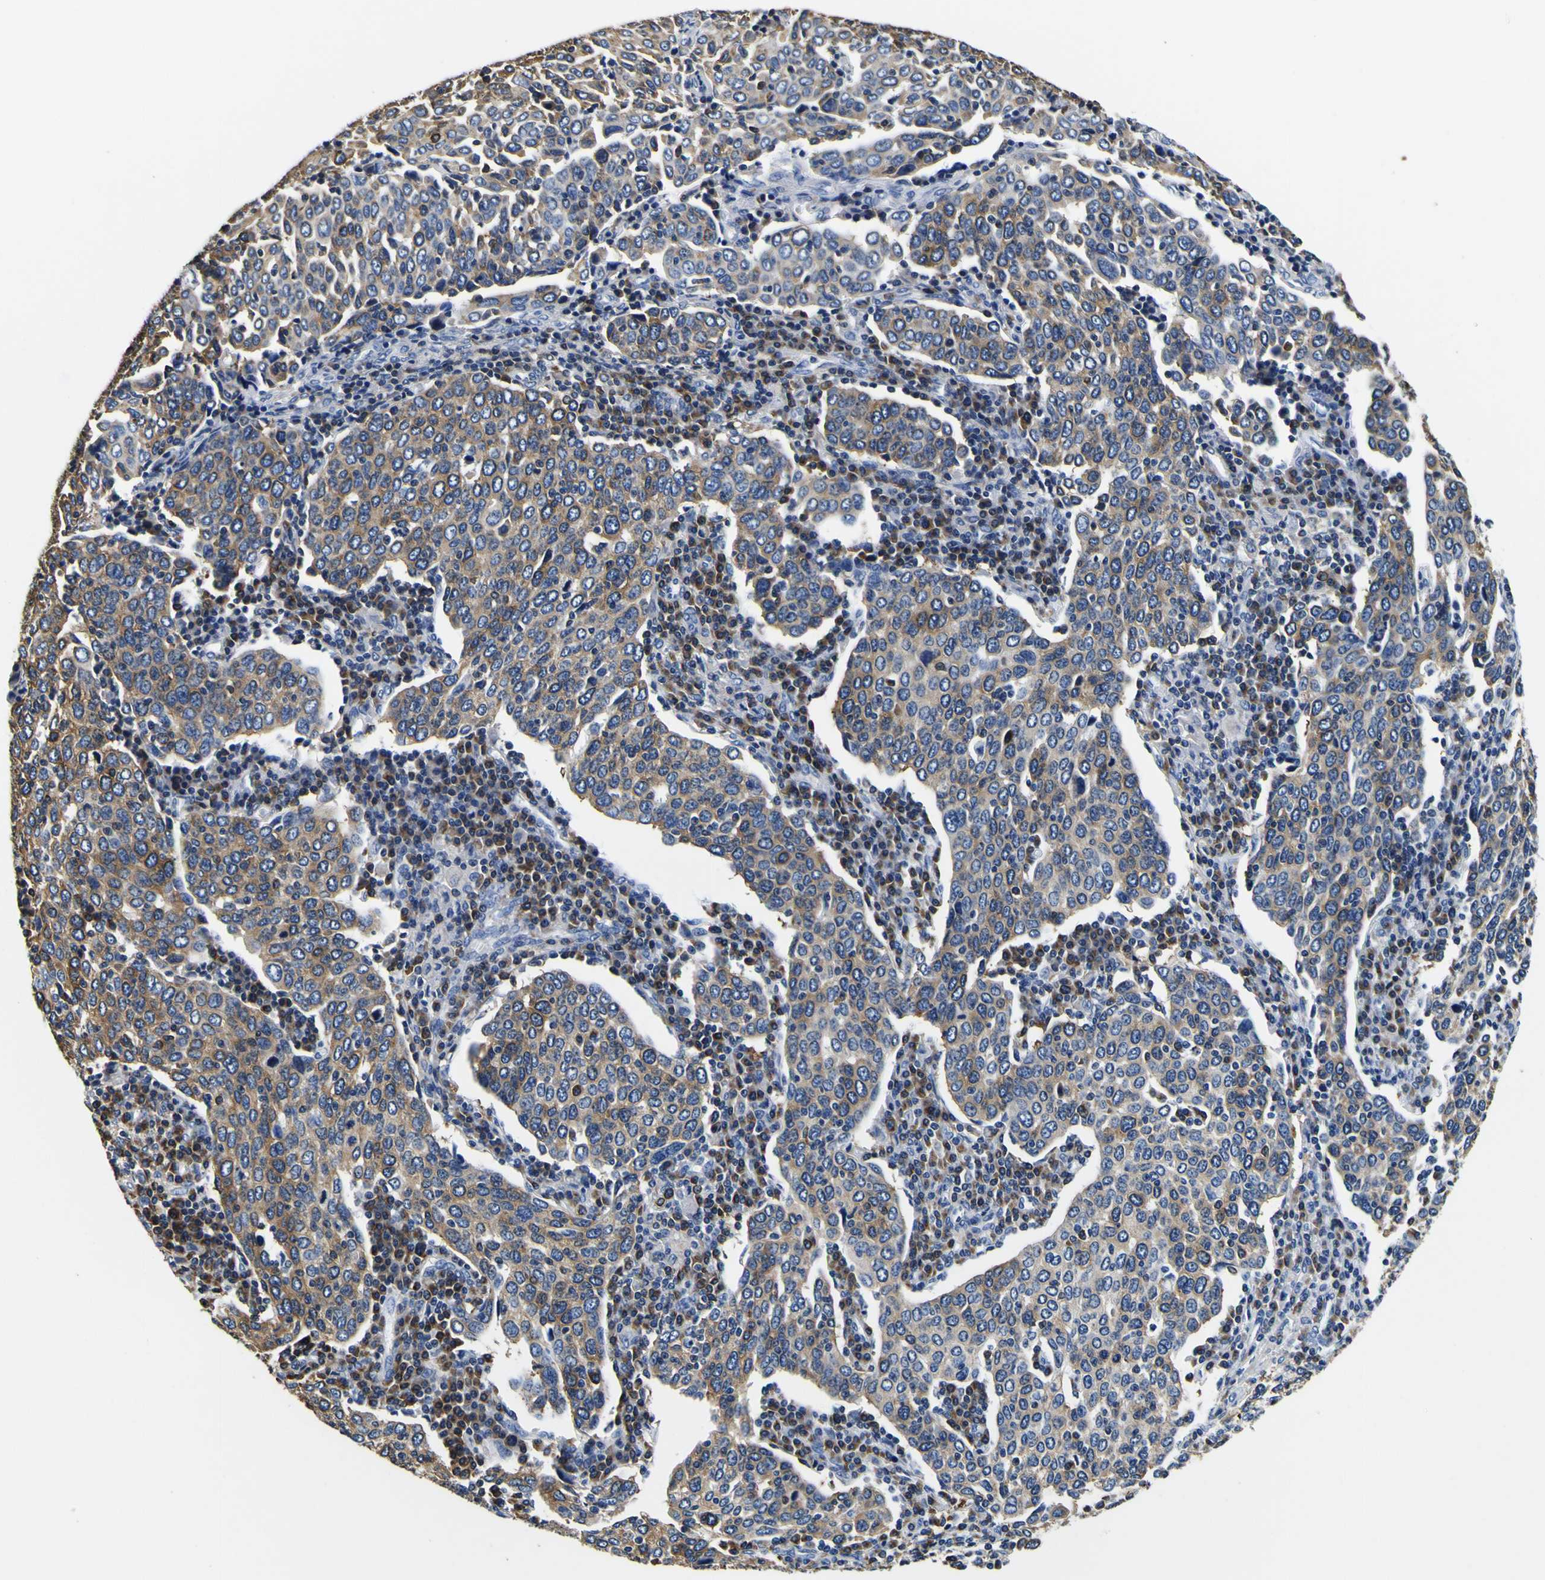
{"staining": {"intensity": "moderate", "quantity": "25%-75%", "location": "cytoplasmic/membranous"}, "tissue": "cervical cancer", "cell_type": "Tumor cells", "image_type": "cancer", "snomed": [{"axis": "morphology", "description": "Squamous cell carcinoma, NOS"}, {"axis": "topography", "description": "Cervix"}], "caption": "Moderate cytoplasmic/membranous expression for a protein is appreciated in approximately 25%-75% of tumor cells of cervical cancer (squamous cell carcinoma) using immunohistochemistry (IHC).", "gene": "TUBA1B", "patient": {"sex": "female", "age": 40}}